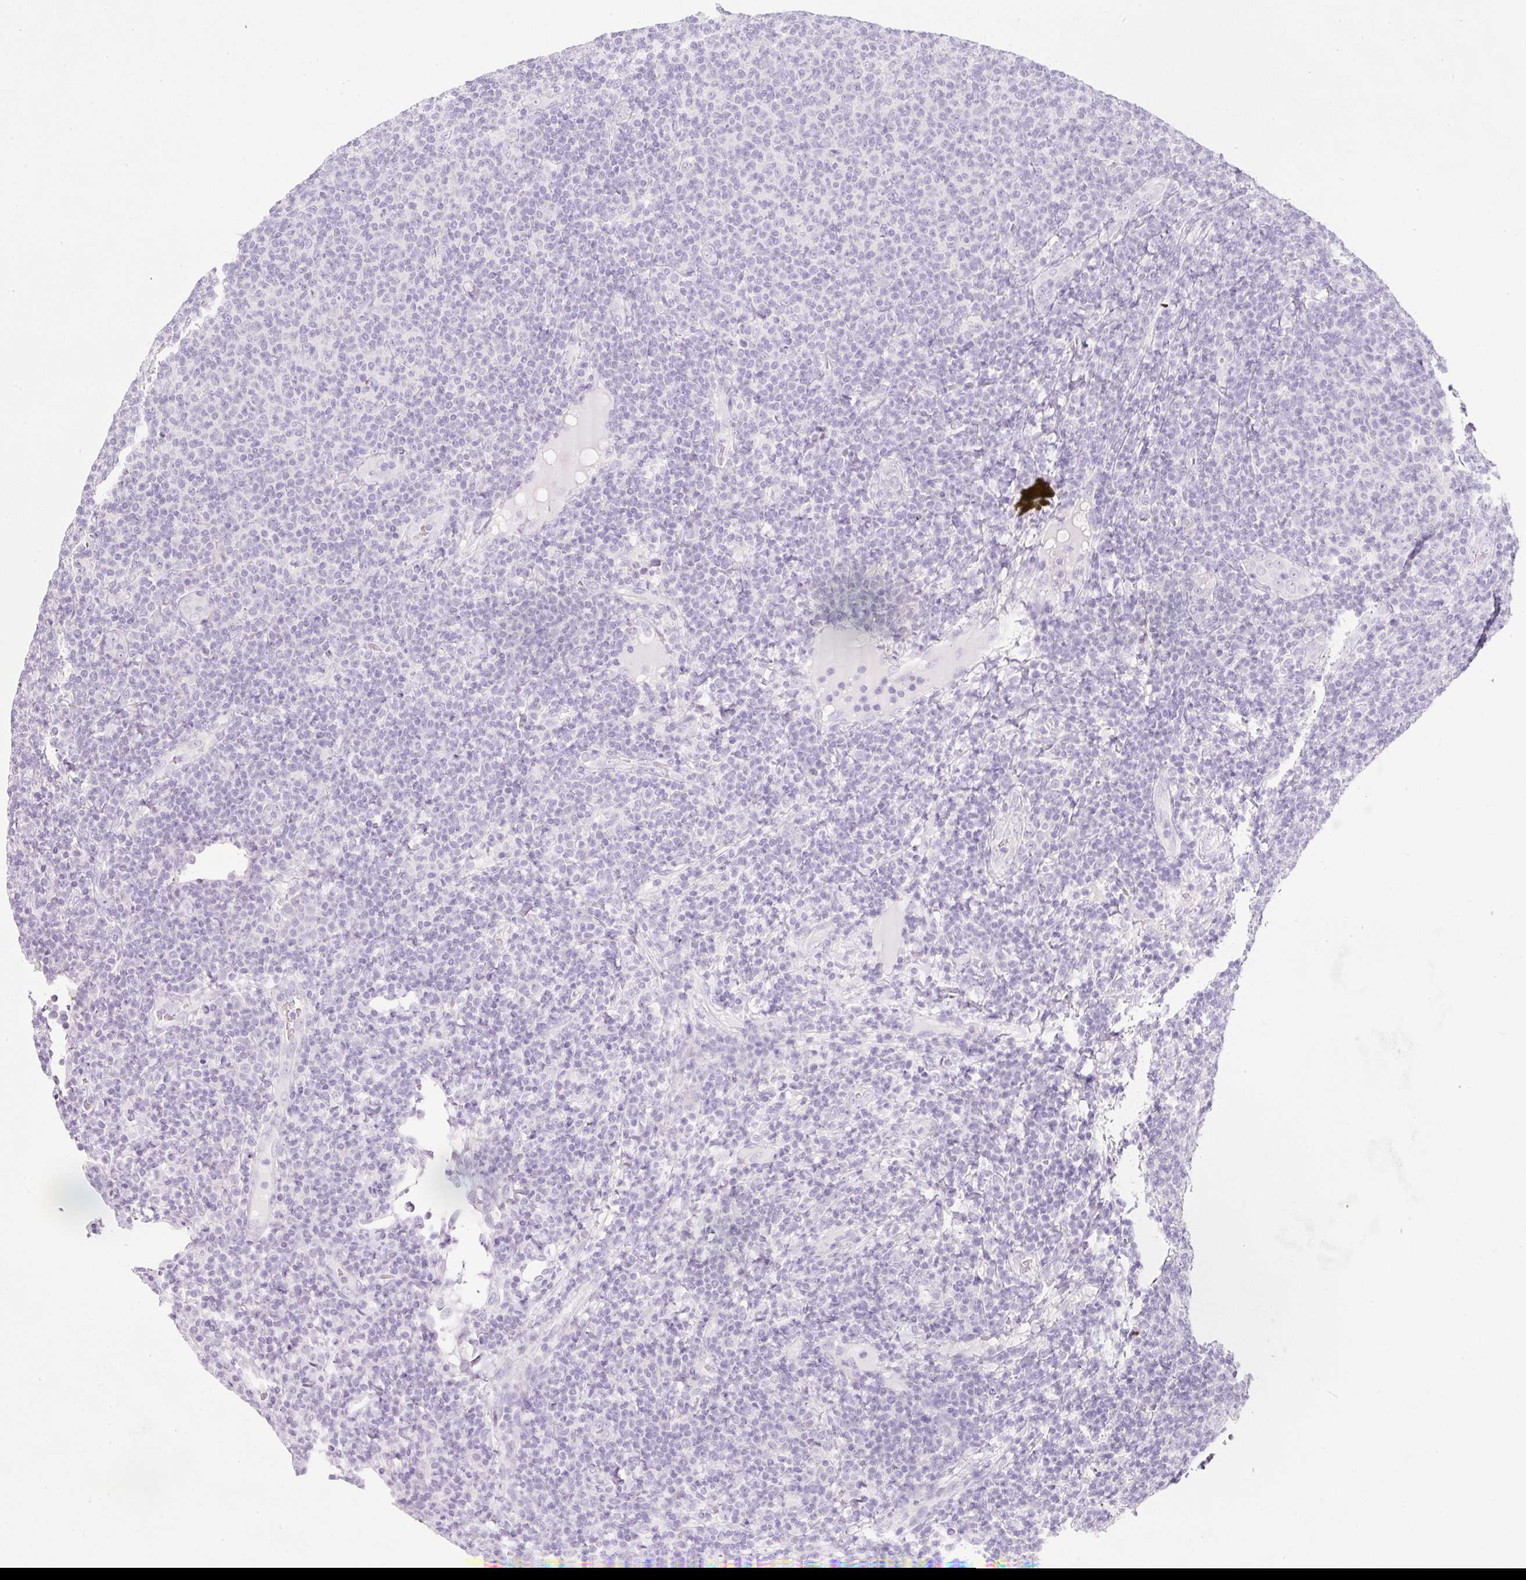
{"staining": {"intensity": "negative", "quantity": "none", "location": "none"}, "tissue": "lymphoma", "cell_type": "Tumor cells", "image_type": "cancer", "snomed": [{"axis": "morphology", "description": "Malignant lymphoma, non-Hodgkin's type, Low grade"}, {"axis": "topography", "description": "Lymph node"}], "caption": "A micrograph of human low-grade malignant lymphoma, non-Hodgkin's type is negative for staining in tumor cells.", "gene": "SLC2A2", "patient": {"sex": "male", "age": 66}}